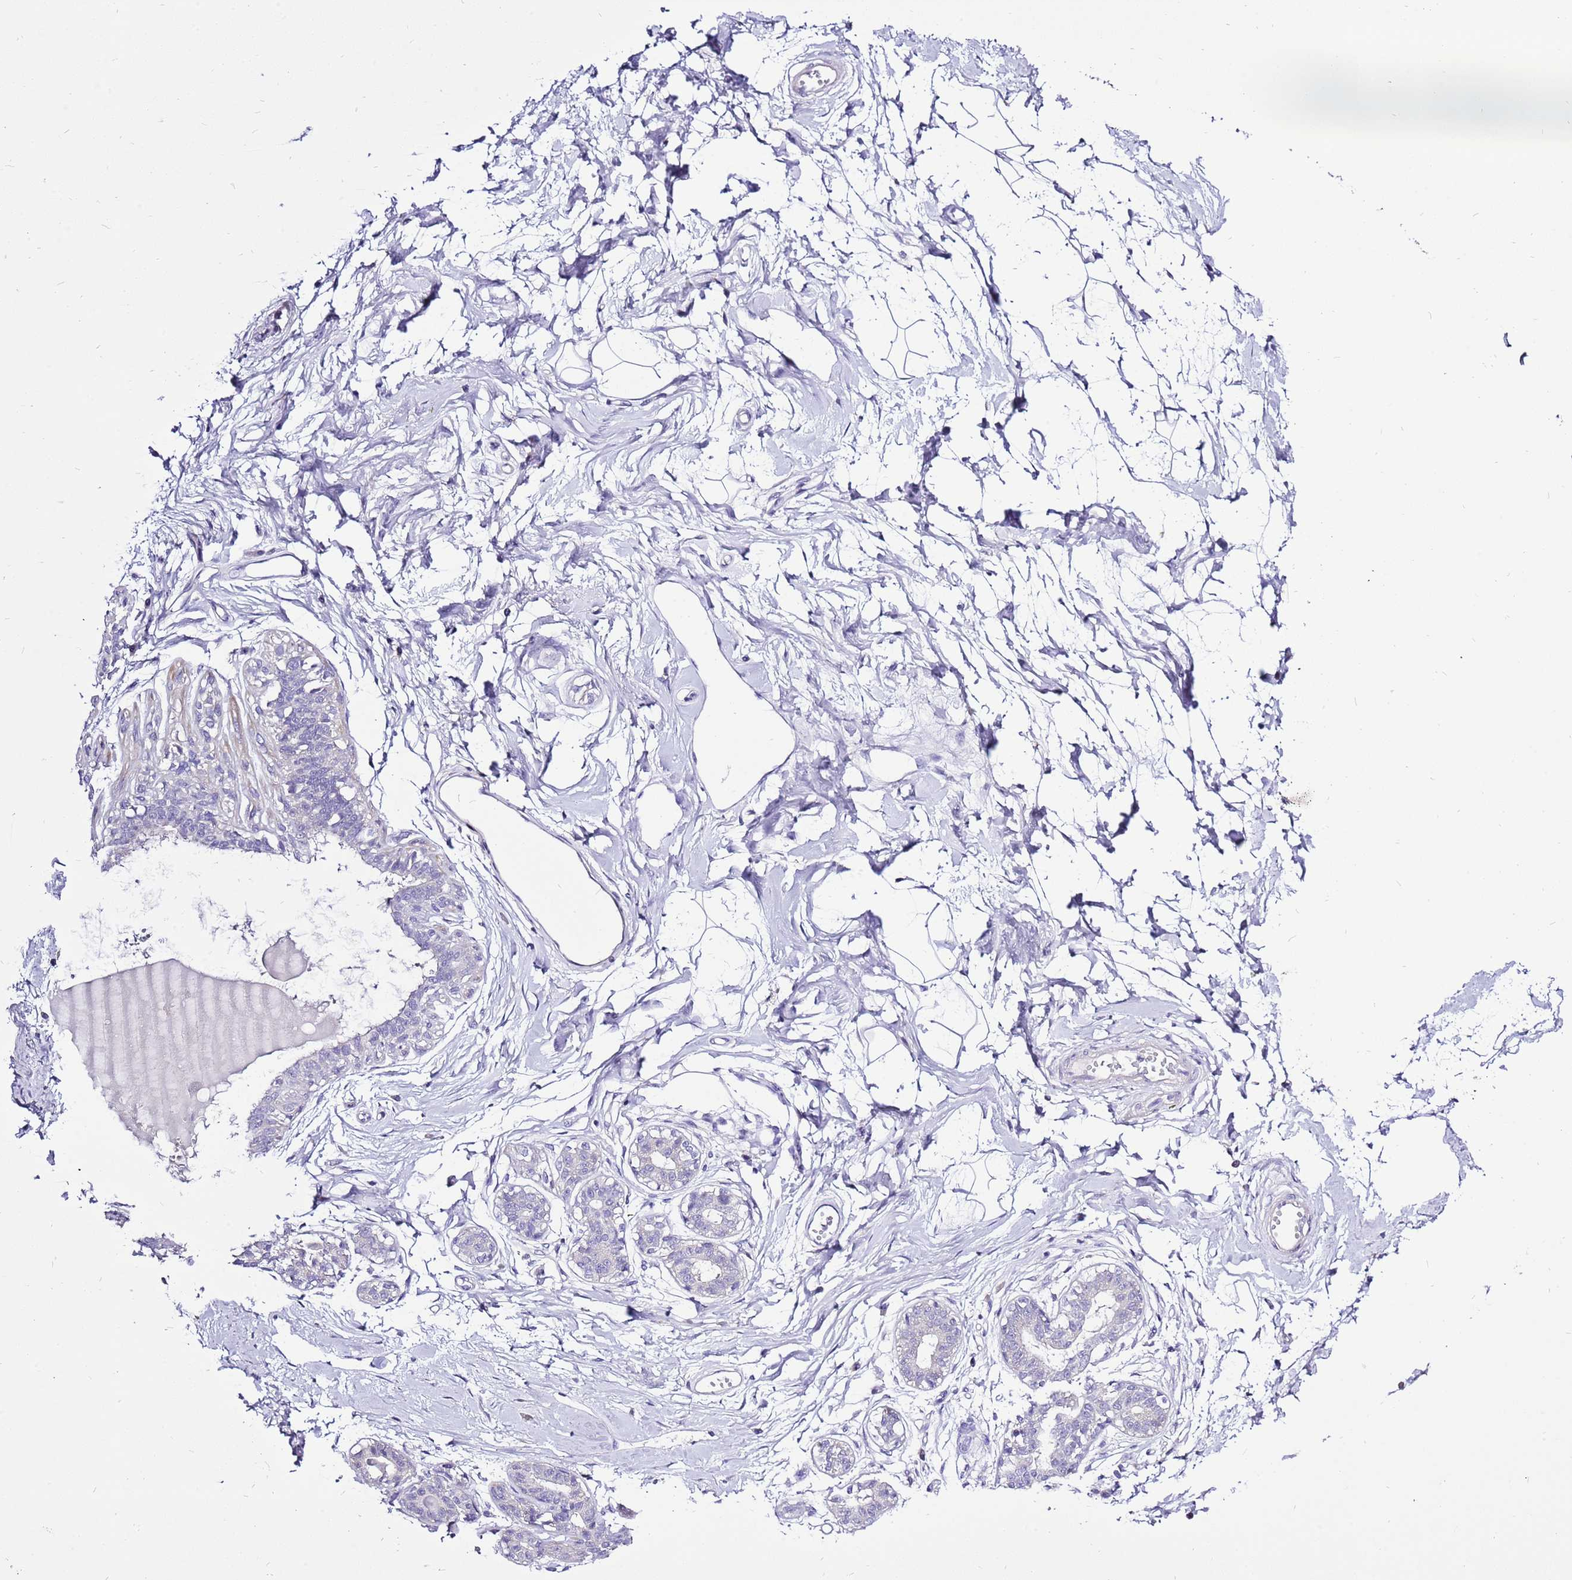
{"staining": {"intensity": "negative", "quantity": "none", "location": "none"}, "tissue": "breast", "cell_type": "Adipocytes", "image_type": "normal", "snomed": [{"axis": "morphology", "description": "Normal tissue, NOS"}, {"axis": "topography", "description": "Breast"}], "caption": "Adipocytes show no significant positivity in normal breast. Brightfield microscopy of immunohistochemistry (IHC) stained with DAB (3,3'-diaminobenzidine) (brown) and hematoxylin (blue), captured at high magnification.", "gene": "GLCE", "patient": {"sex": "female", "age": 45}}